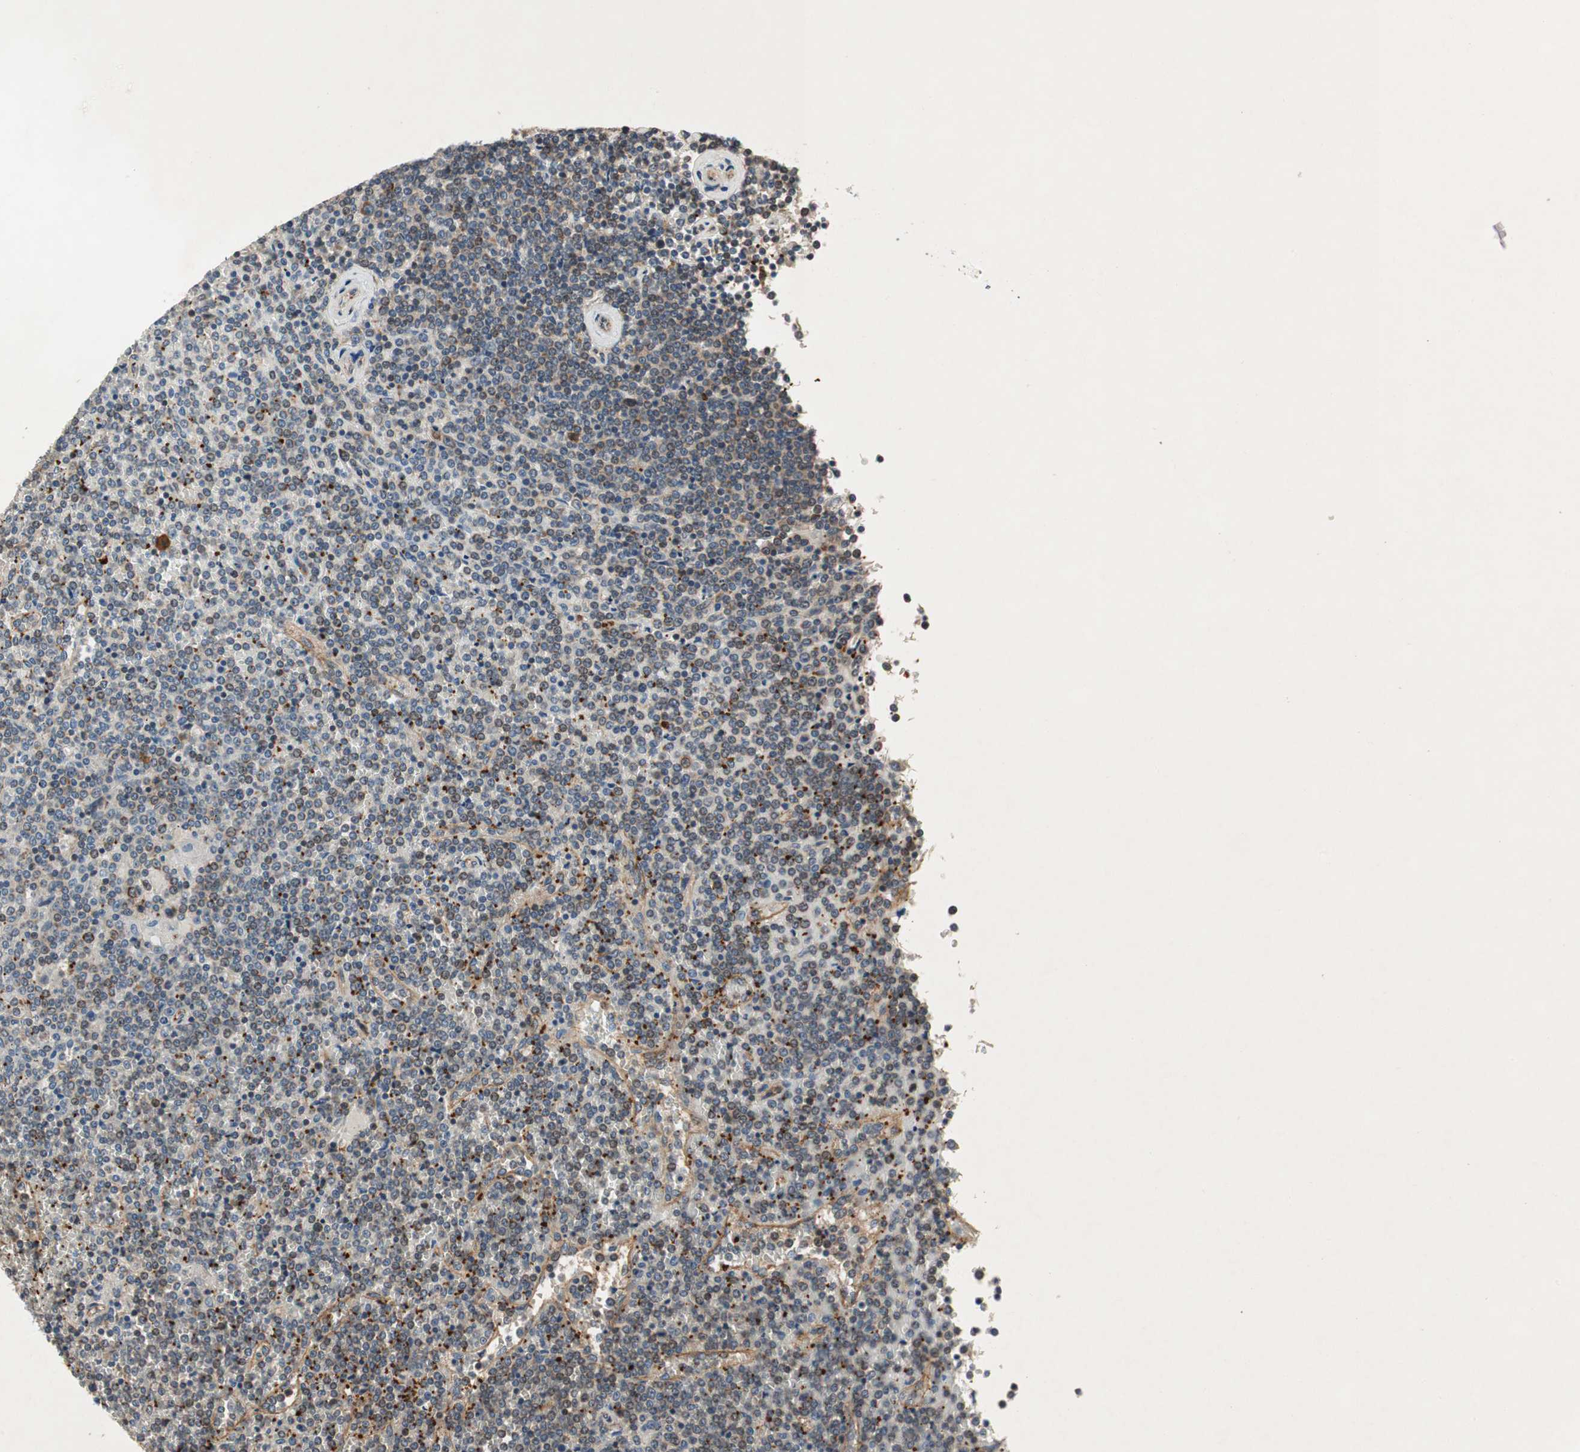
{"staining": {"intensity": "weak", "quantity": "<25%", "location": "cytoplasmic/membranous,nuclear"}, "tissue": "lymphoma", "cell_type": "Tumor cells", "image_type": "cancer", "snomed": [{"axis": "morphology", "description": "Malignant lymphoma, non-Hodgkin's type, Low grade"}, {"axis": "topography", "description": "Spleen"}], "caption": "This is a image of immunohistochemistry staining of malignant lymphoma, non-Hodgkin's type (low-grade), which shows no expression in tumor cells. (Brightfield microscopy of DAB immunohistochemistry at high magnification).", "gene": "AKAP1", "patient": {"sex": "female", "age": 19}}